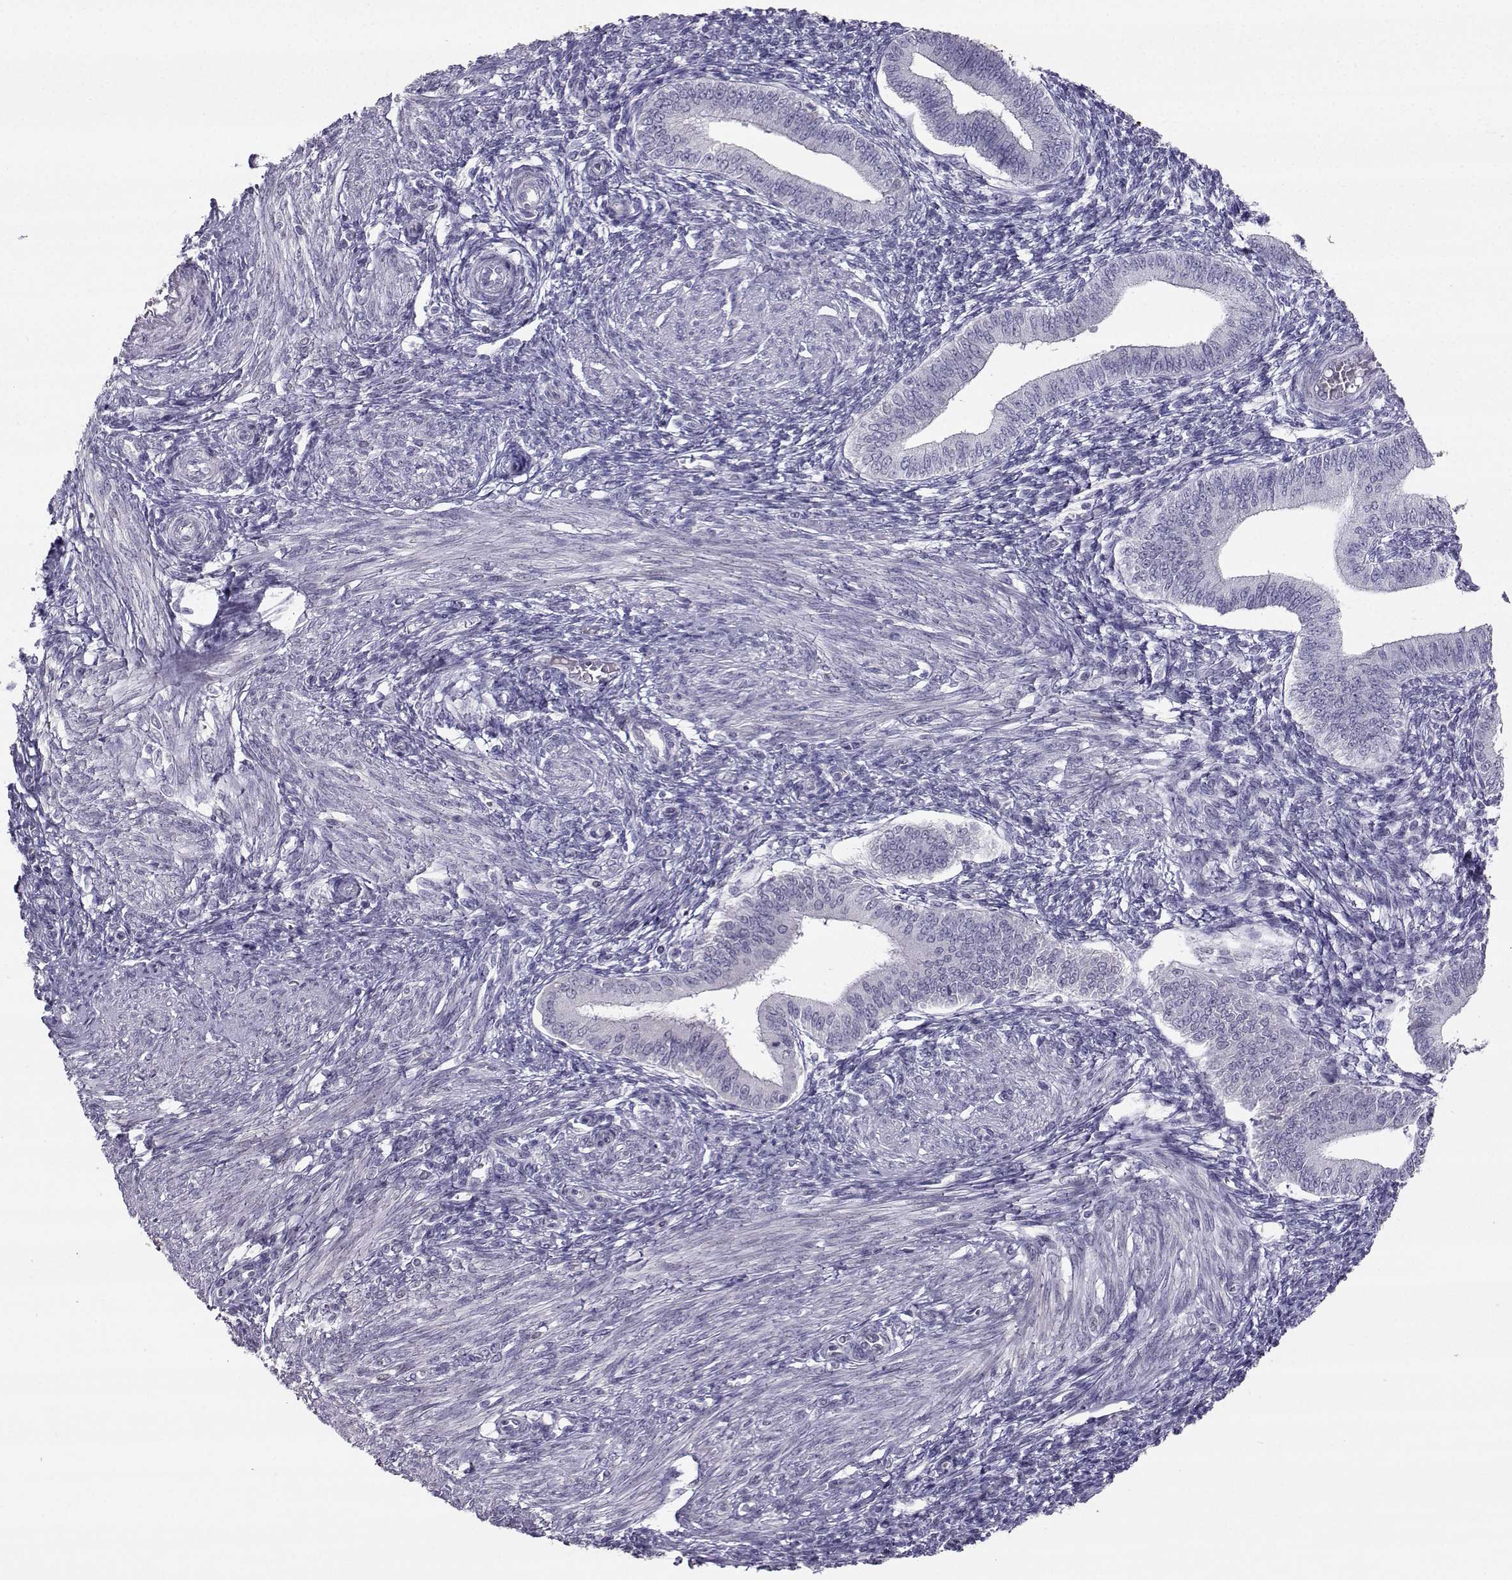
{"staining": {"intensity": "negative", "quantity": "none", "location": "none"}, "tissue": "endometrium", "cell_type": "Cells in endometrial stroma", "image_type": "normal", "snomed": [{"axis": "morphology", "description": "Normal tissue, NOS"}, {"axis": "topography", "description": "Endometrium"}], "caption": "Immunohistochemical staining of unremarkable endometrium demonstrates no significant expression in cells in endometrial stroma. (DAB (3,3'-diaminobenzidine) immunohistochemistry visualized using brightfield microscopy, high magnification).", "gene": "CARTPT", "patient": {"sex": "female", "age": 42}}